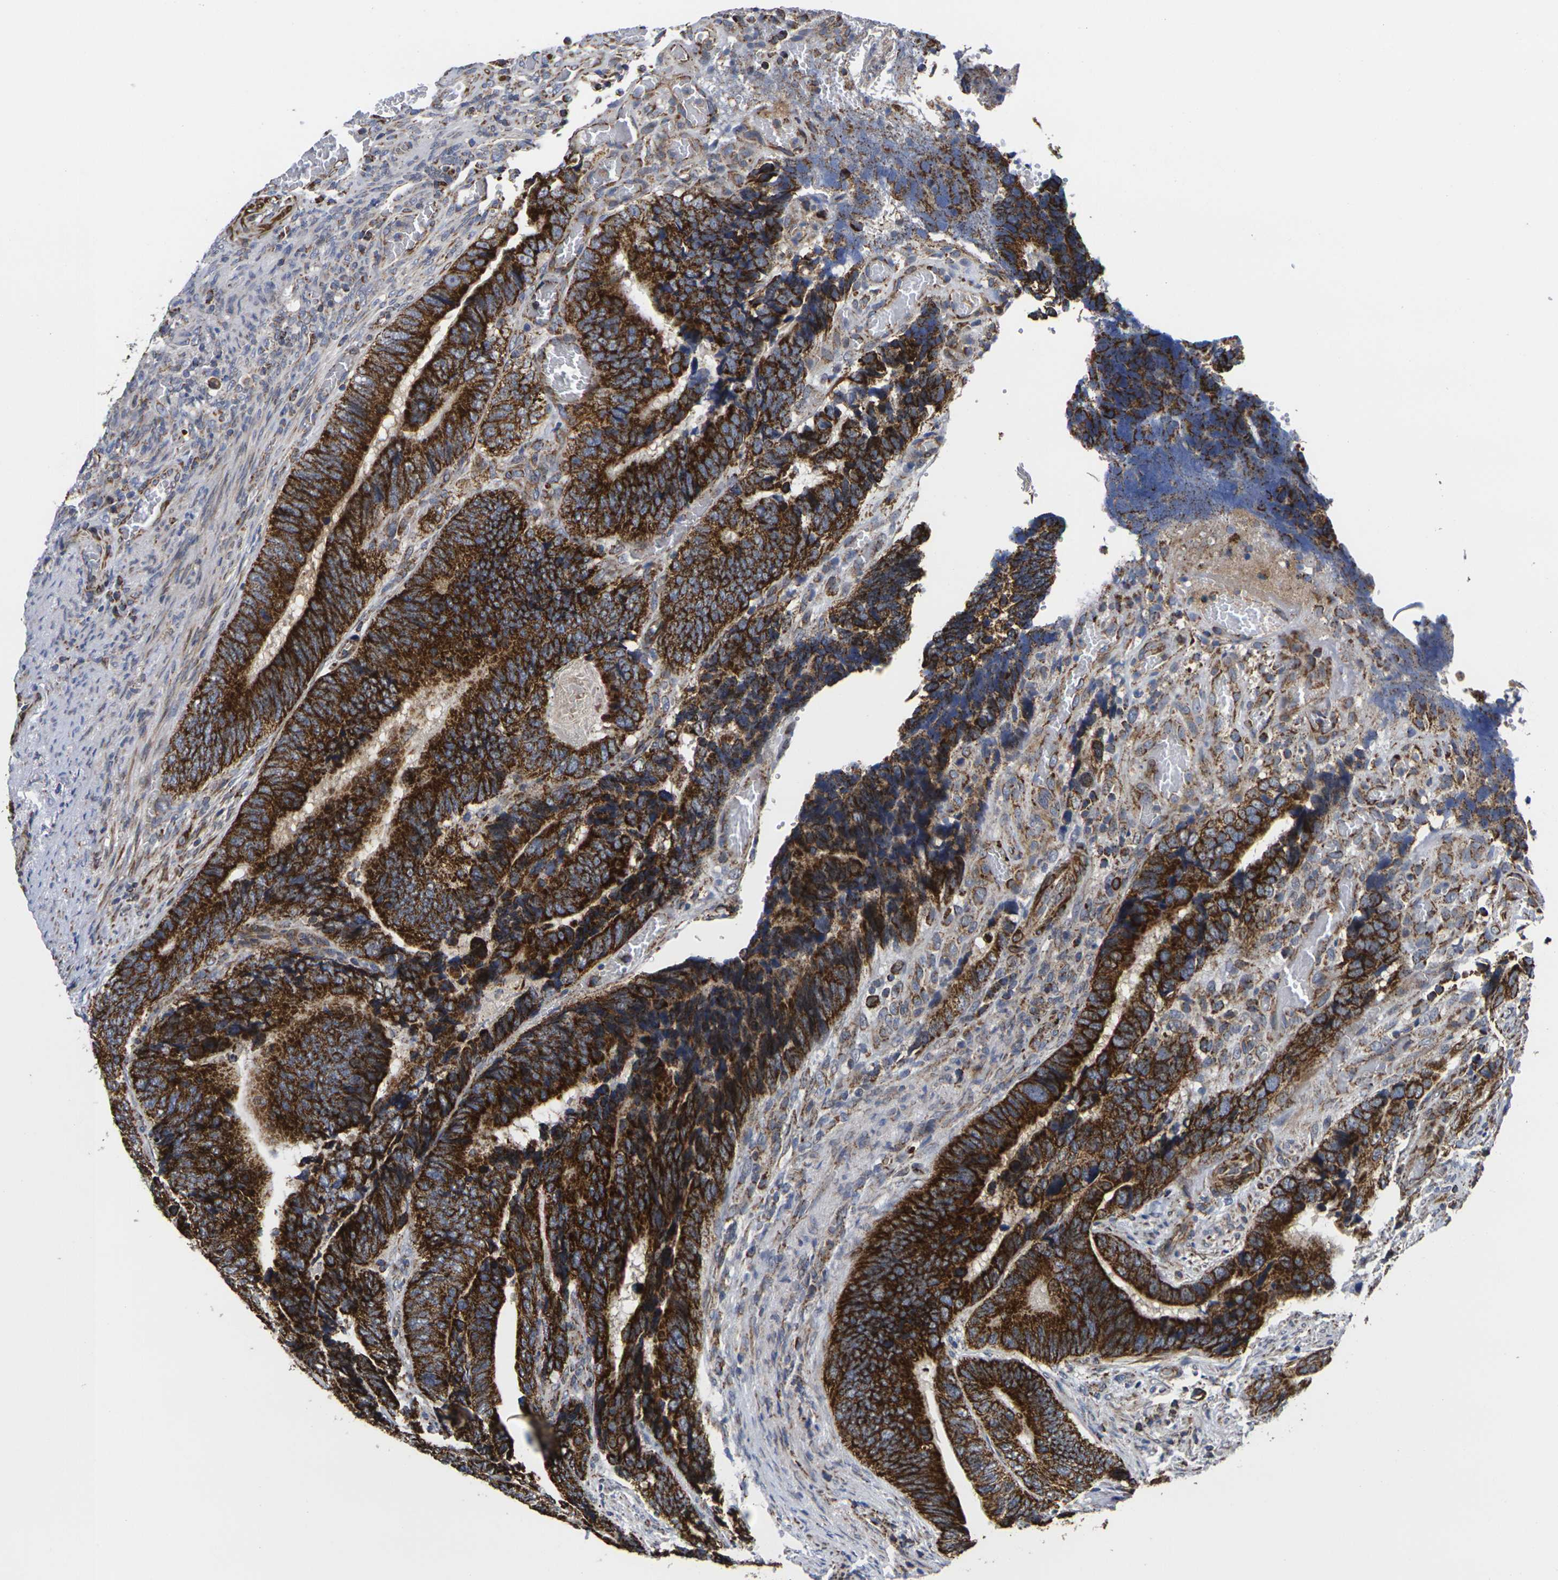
{"staining": {"intensity": "strong", "quantity": ">75%", "location": "cytoplasmic/membranous"}, "tissue": "colorectal cancer", "cell_type": "Tumor cells", "image_type": "cancer", "snomed": [{"axis": "morphology", "description": "Adenocarcinoma, NOS"}, {"axis": "topography", "description": "Colon"}], "caption": "Tumor cells show high levels of strong cytoplasmic/membranous expression in approximately >75% of cells in colorectal cancer. (Stains: DAB (3,3'-diaminobenzidine) in brown, nuclei in blue, Microscopy: brightfield microscopy at high magnification).", "gene": "P2RY11", "patient": {"sex": "male", "age": 72}}